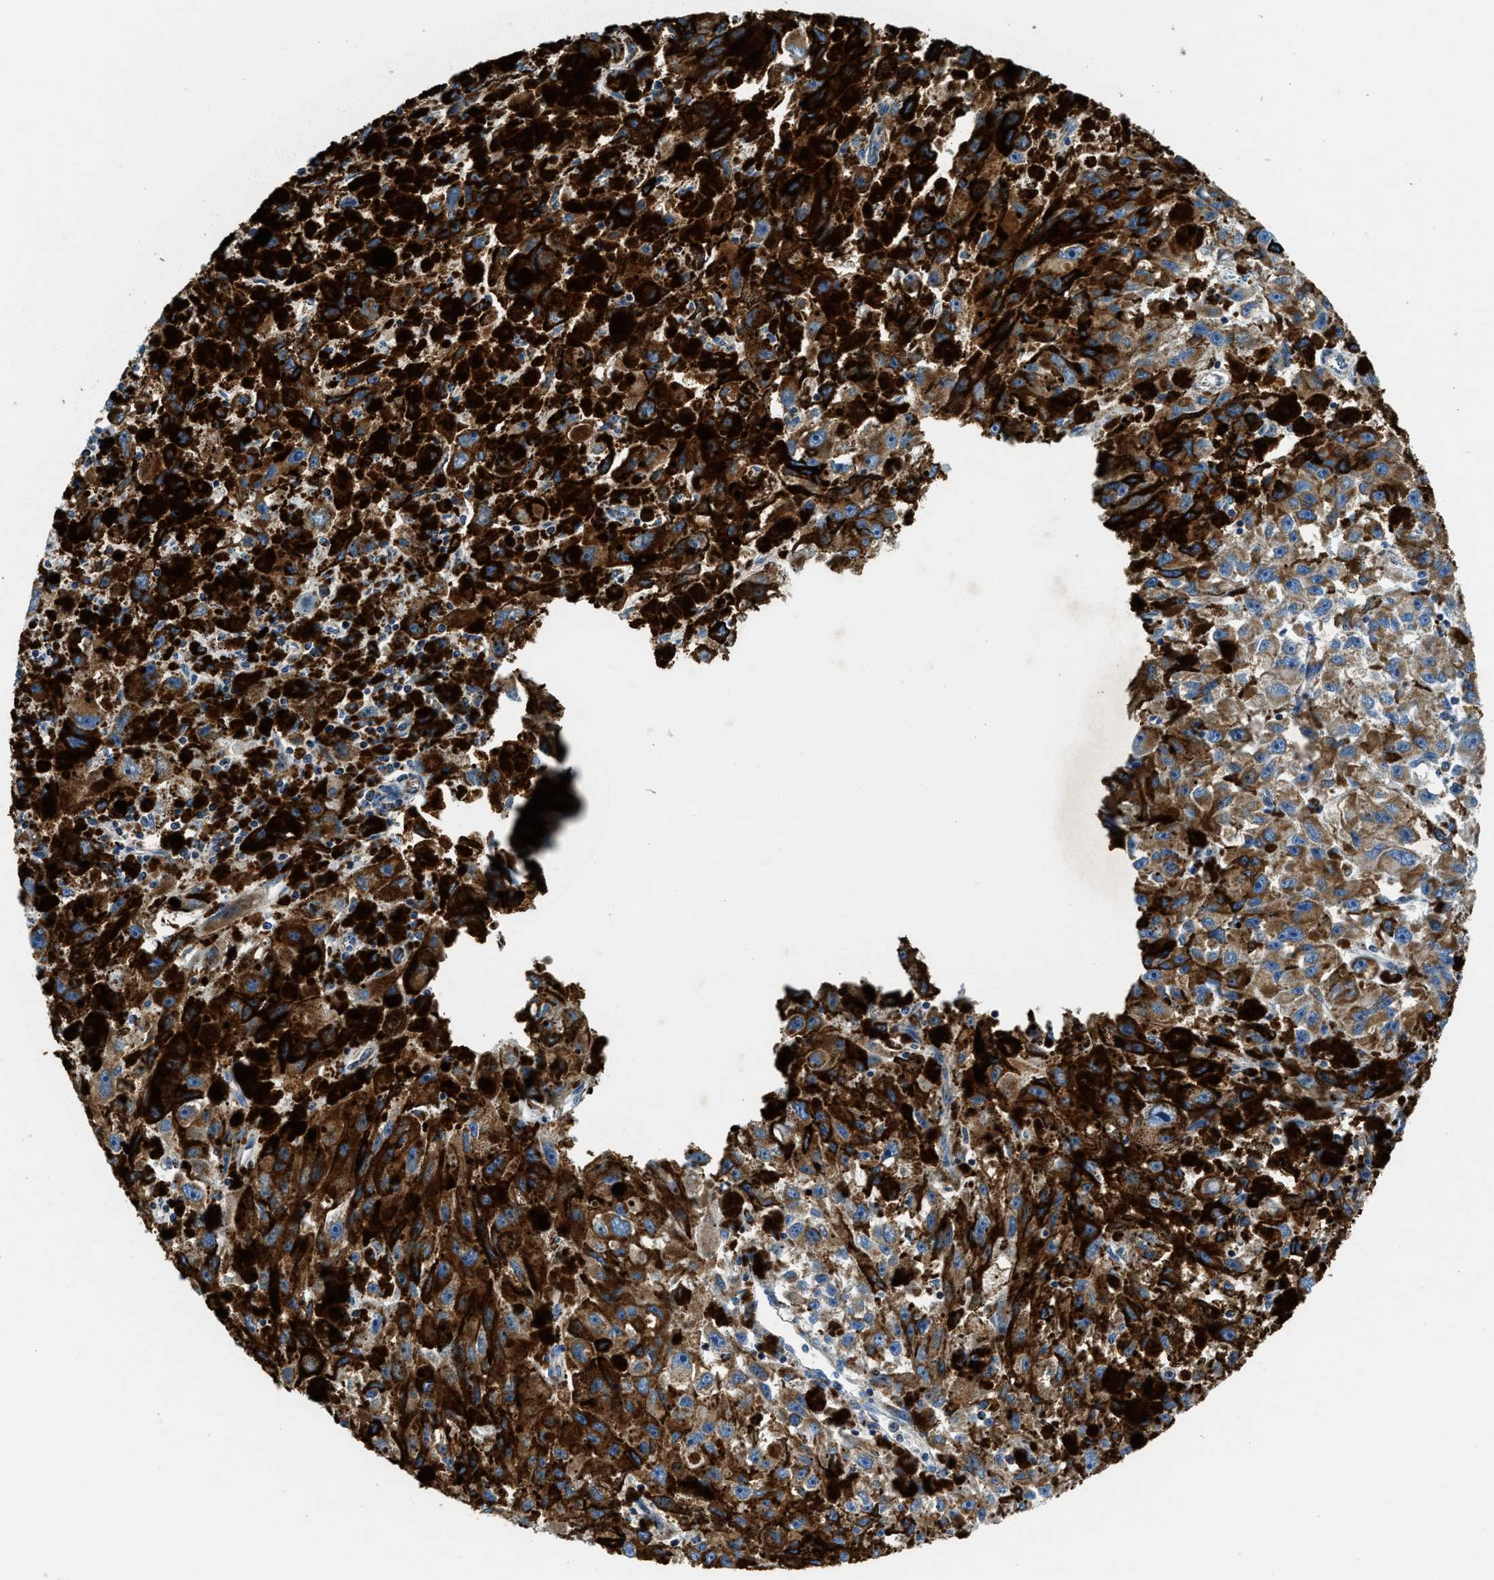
{"staining": {"intensity": "moderate", "quantity": ">75%", "location": "cytoplasmic/membranous"}, "tissue": "melanoma", "cell_type": "Tumor cells", "image_type": "cancer", "snomed": [{"axis": "morphology", "description": "Malignant melanoma, NOS"}, {"axis": "topography", "description": "Skin"}], "caption": "Tumor cells demonstrate medium levels of moderate cytoplasmic/membranous positivity in approximately >75% of cells in malignant melanoma.", "gene": "STK33", "patient": {"sex": "female", "age": 104}}